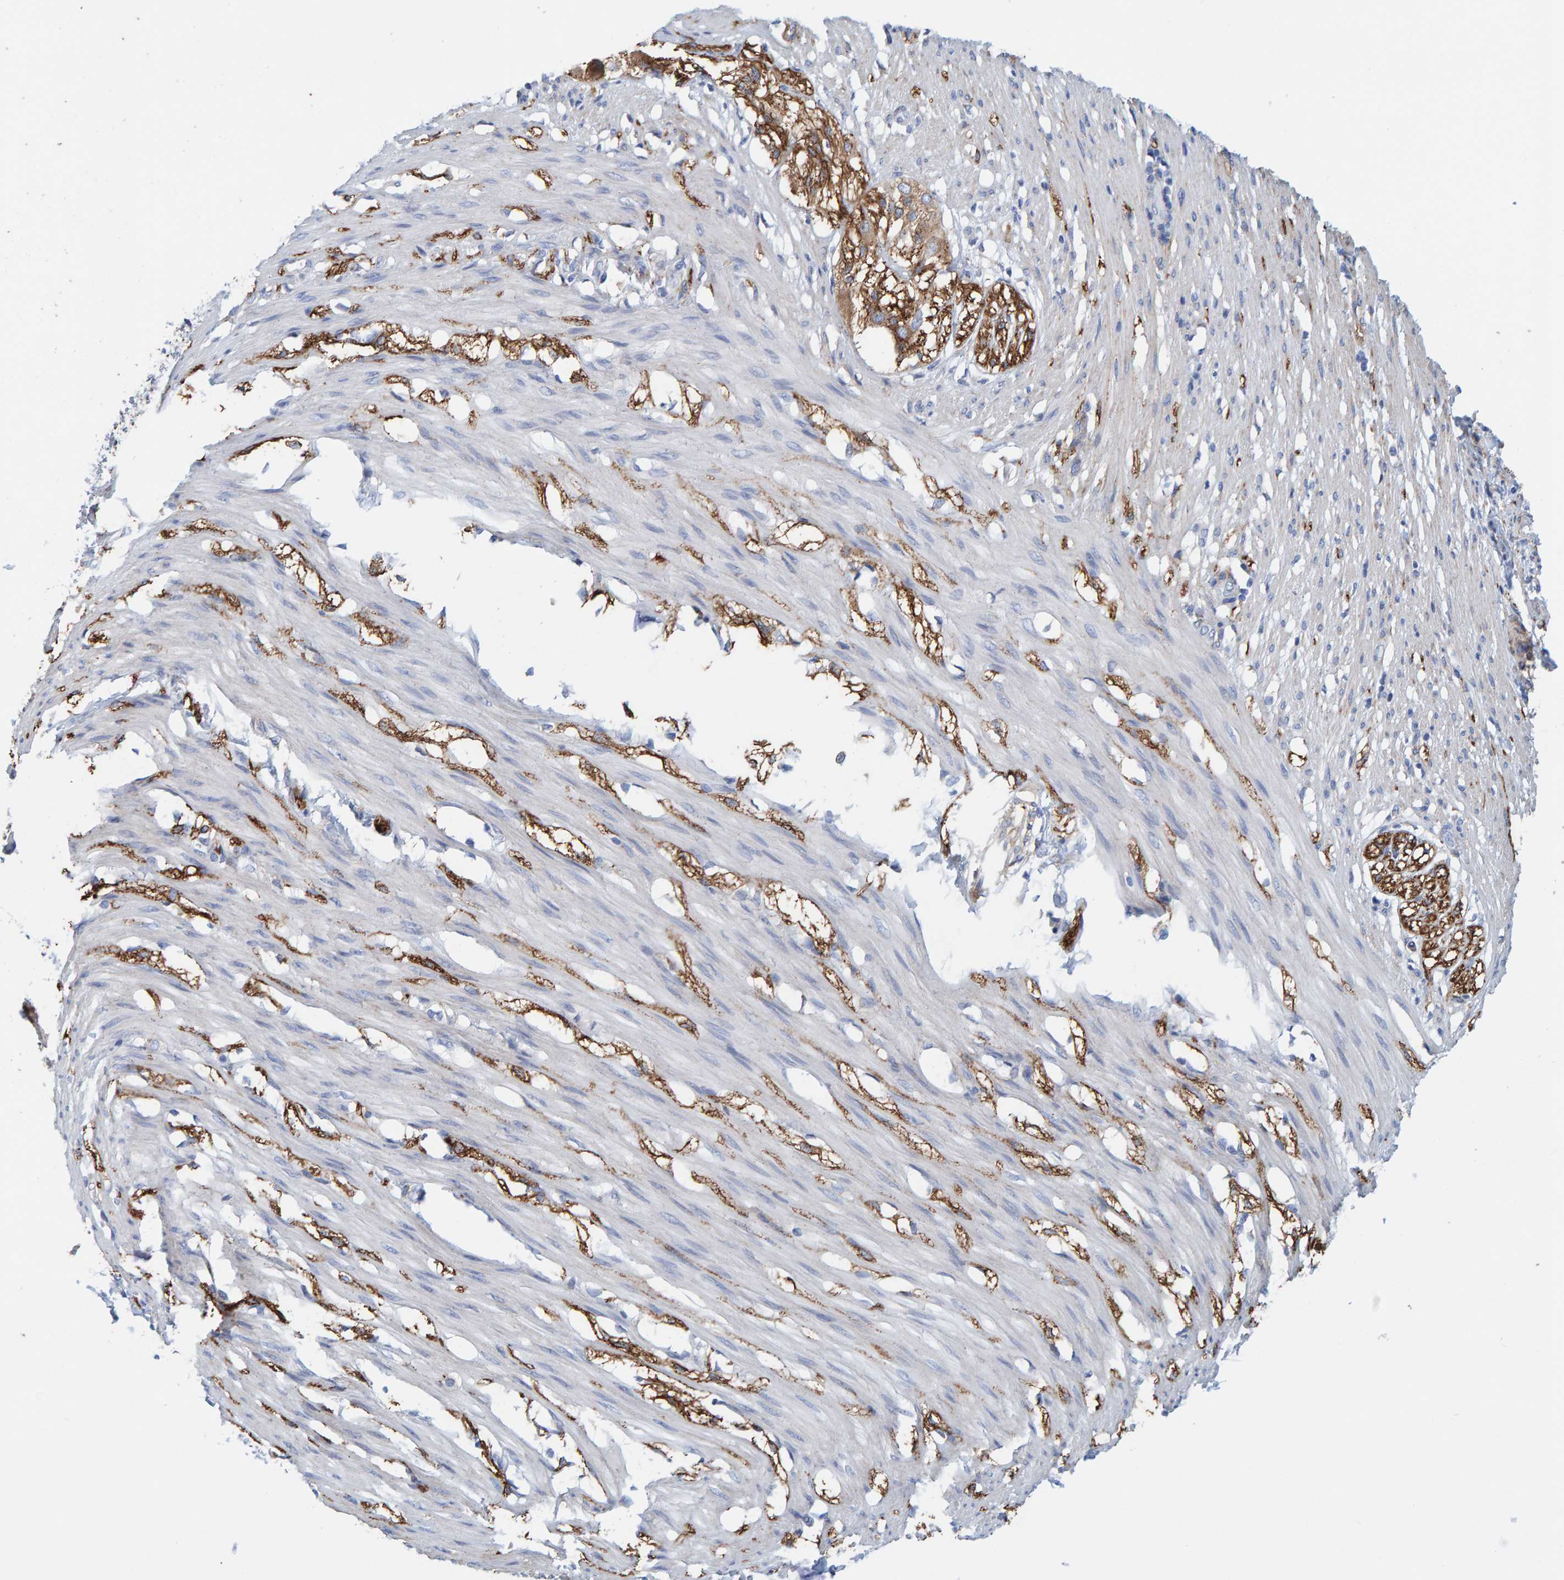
{"staining": {"intensity": "weak", "quantity": "<25%", "location": "cytoplasmic/membranous"}, "tissue": "smooth muscle", "cell_type": "Smooth muscle cells", "image_type": "normal", "snomed": [{"axis": "morphology", "description": "Normal tissue, NOS"}, {"axis": "morphology", "description": "Adenocarcinoma, NOS"}, {"axis": "topography", "description": "Smooth muscle"}, {"axis": "topography", "description": "Colon"}], "caption": "There is no significant positivity in smooth muscle cells of smooth muscle. (DAB (3,3'-diaminobenzidine) IHC with hematoxylin counter stain).", "gene": "MAP1B", "patient": {"sex": "male", "age": 14}}